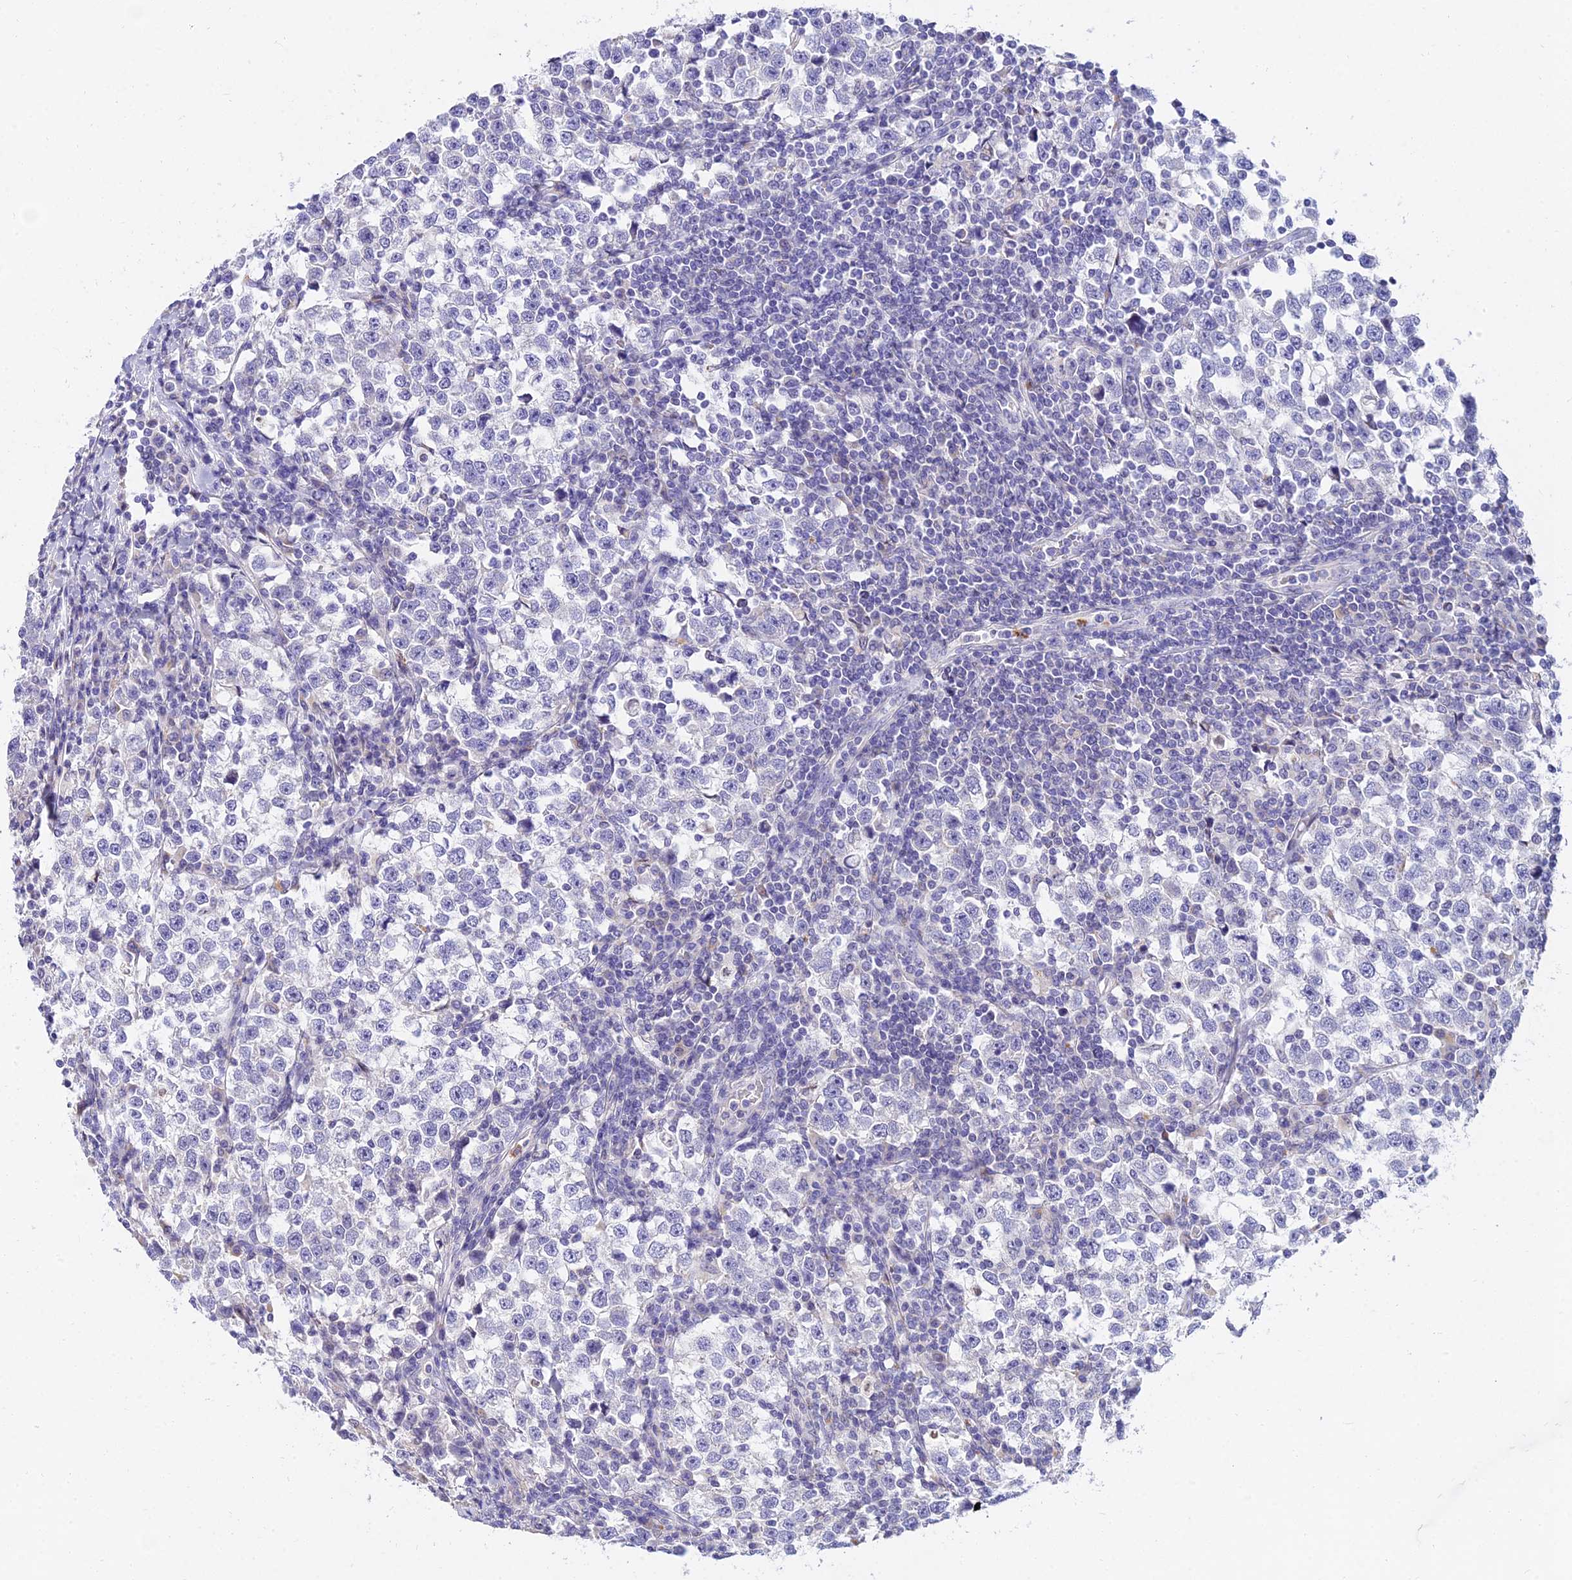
{"staining": {"intensity": "negative", "quantity": "none", "location": "none"}, "tissue": "testis cancer", "cell_type": "Tumor cells", "image_type": "cancer", "snomed": [{"axis": "morphology", "description": "Normal tissue, NOS"}, {"axis": "morphology", "description": "Seminoma, NOS"}, {"axis": "topography", "description": "Testis"}], "caption": "There is no significant expression in tumor cells of testis cancer.", "gene": "VWC2L", "patient": {"sex": "male", "age": 43}}